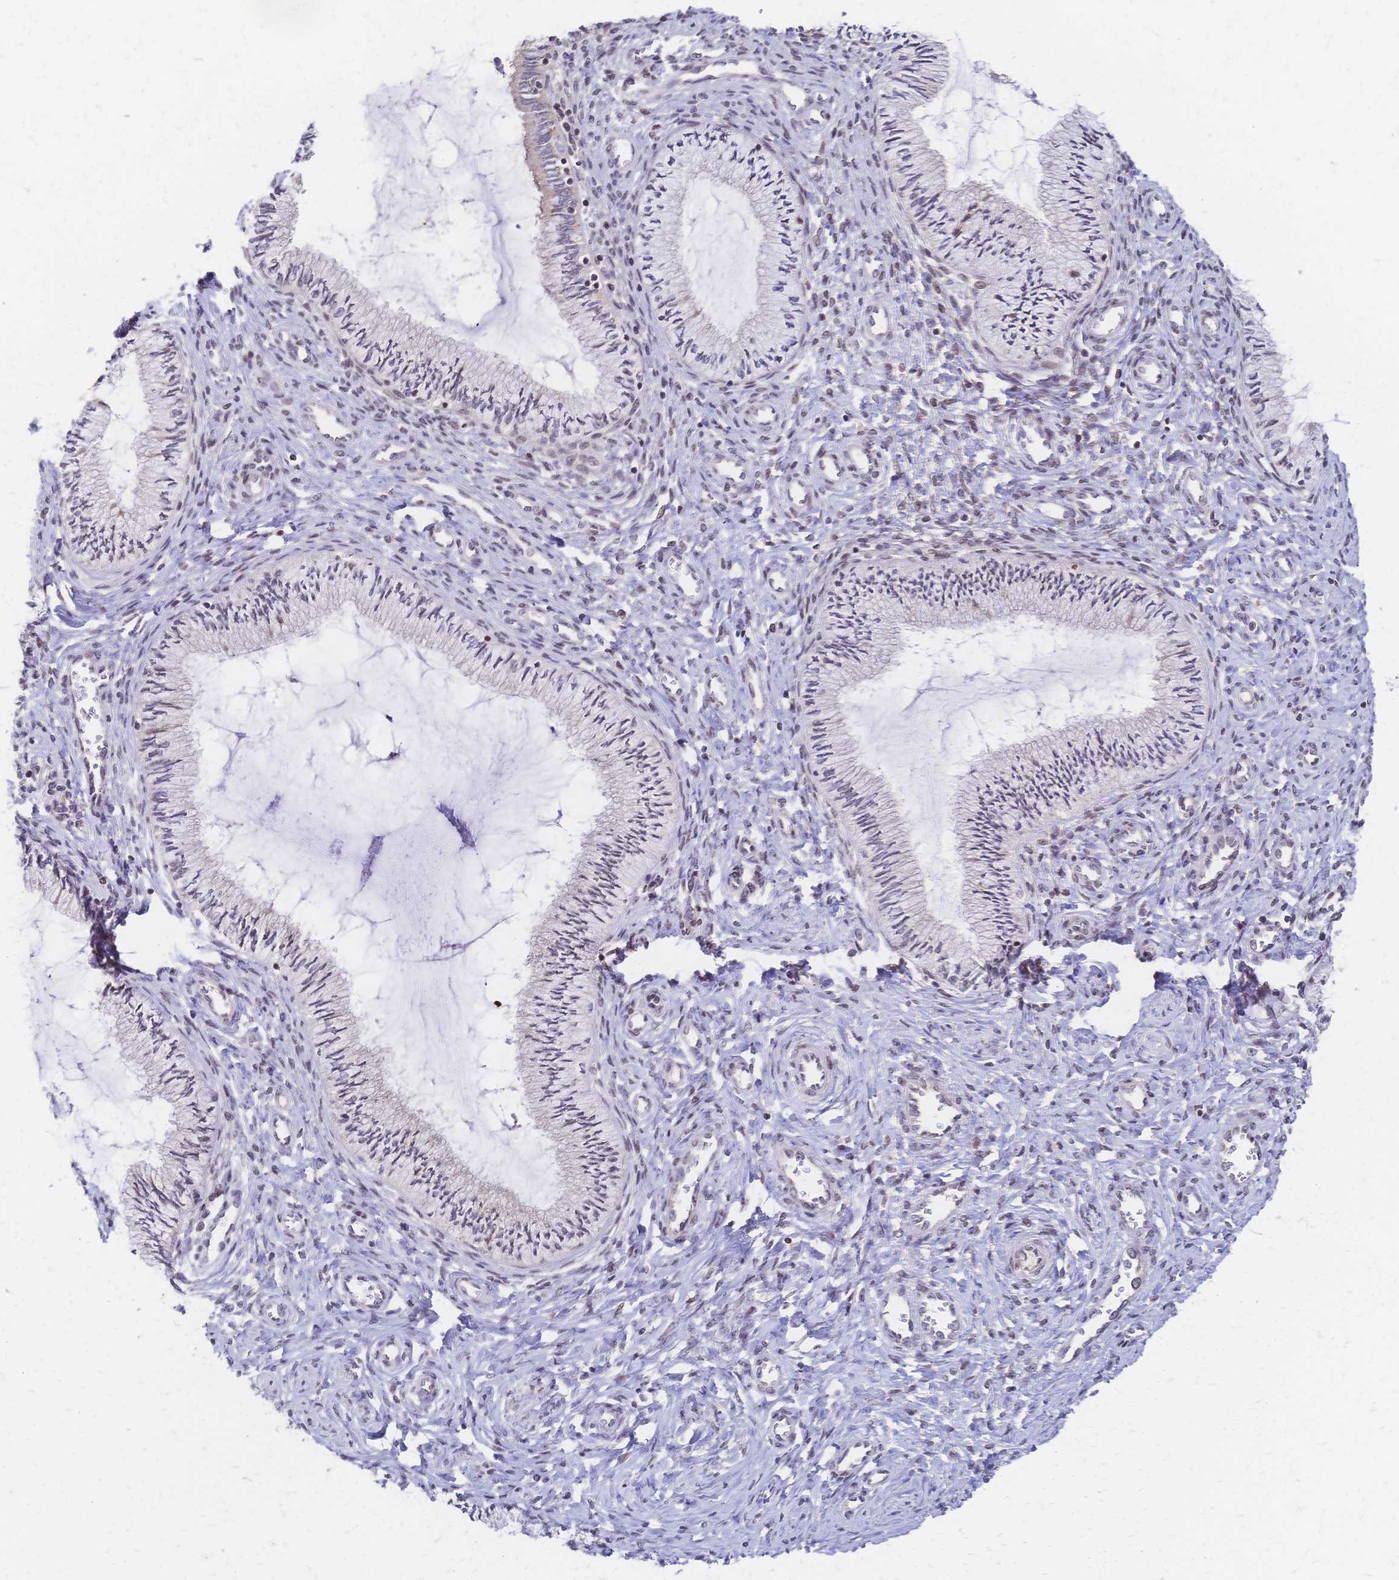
{"staining": {"intensity": "negative", "quantity": "none", "location": "none"}, "tissue": "cervix", "cell_type": "Glandular cells", "image_type": "normal", "snomed": [{"axis": "morphology", "description": "Normal tissue, NOS"}, {"axis": "topography", "description": "Cervix"}], "caption": "An immunohistochemistry photomicrograph of normal cervix is shown. There is no staining in glandular cells of cervix.", "gene": "CBX7", "patient": {"sex": "female", "age": 24}}